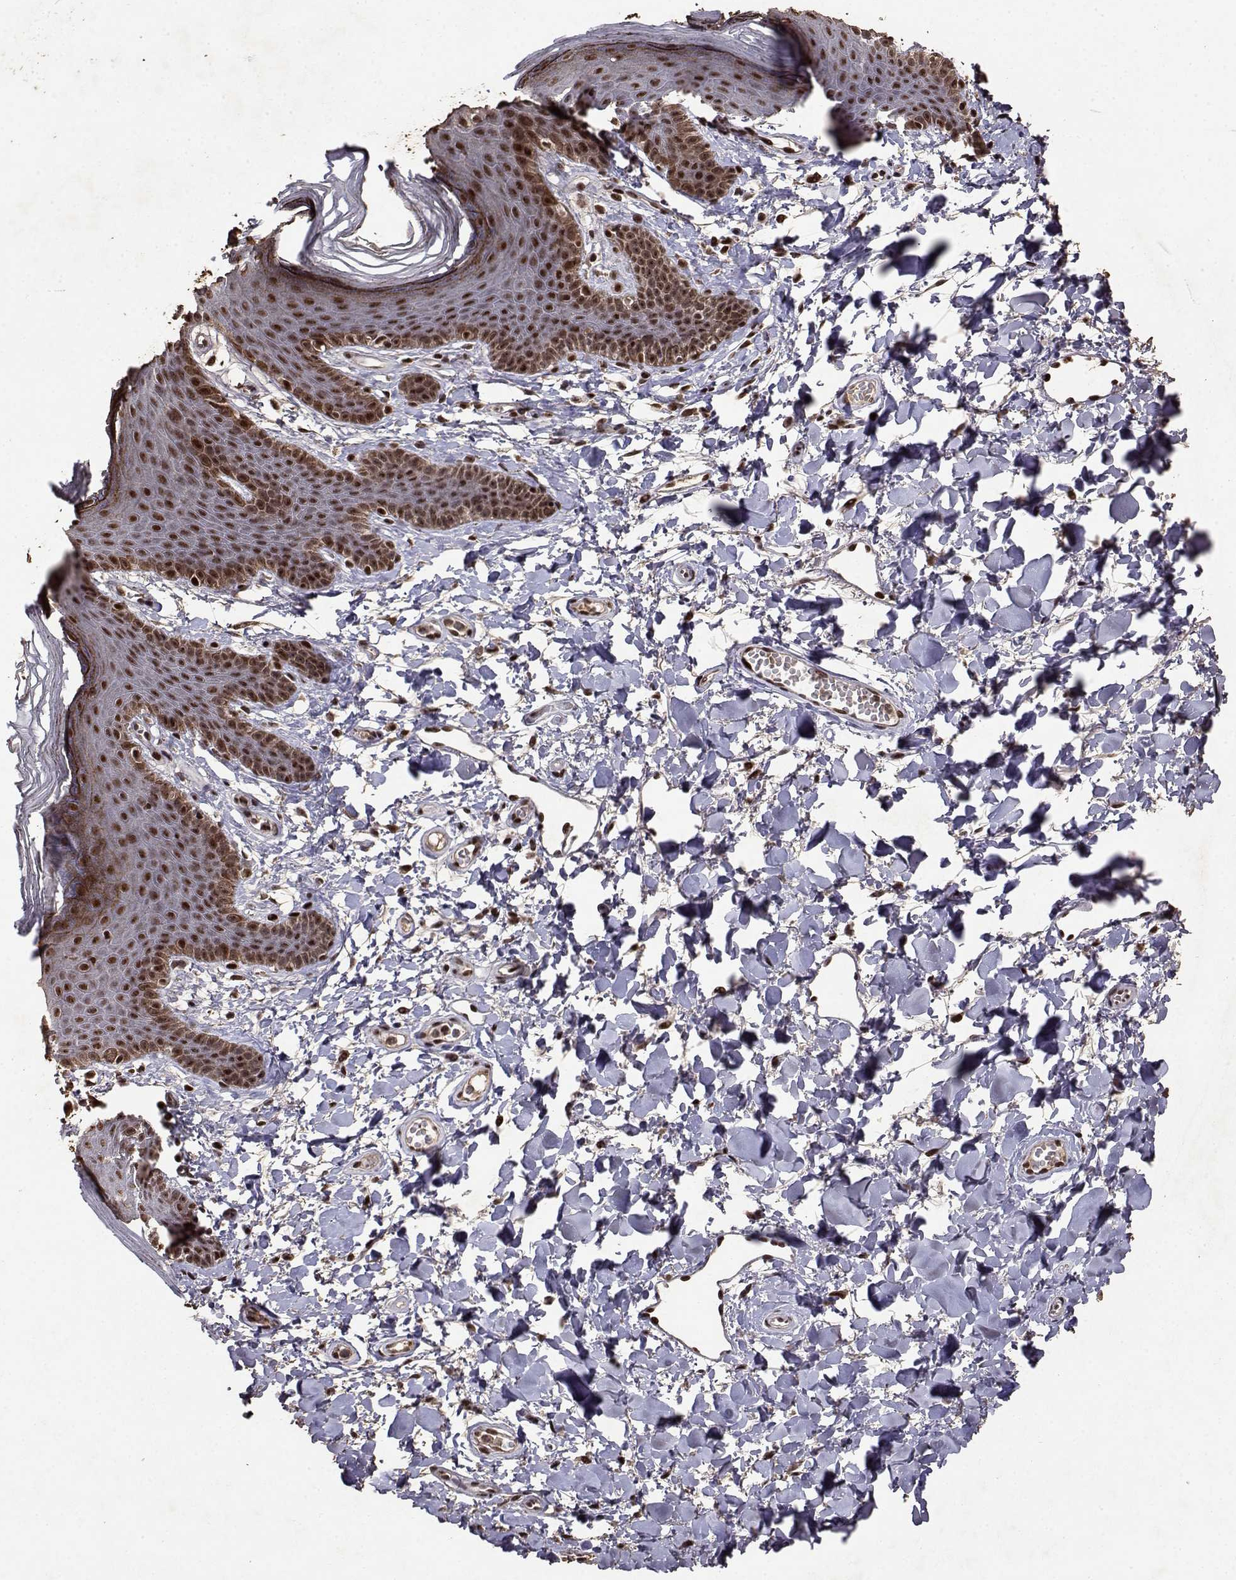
{"staining": {"intensity": "strong", "quantity": ">75%", "location": "nuclear"}, "tissue": "skin", "cell_type": "Epidermal cells", "image_type": "normal", "snomed": [{"axis": "morphology", "description": "Normal tissue, NOS"}, {"axis": "topography", "description": "Anal"}], "caption": "A high amount of strong nuclear positivity is identified in about >75% of epidermal cells in benign skin.", "gene": "TOE1", "patient": {"sex": "male", "age": 53}}